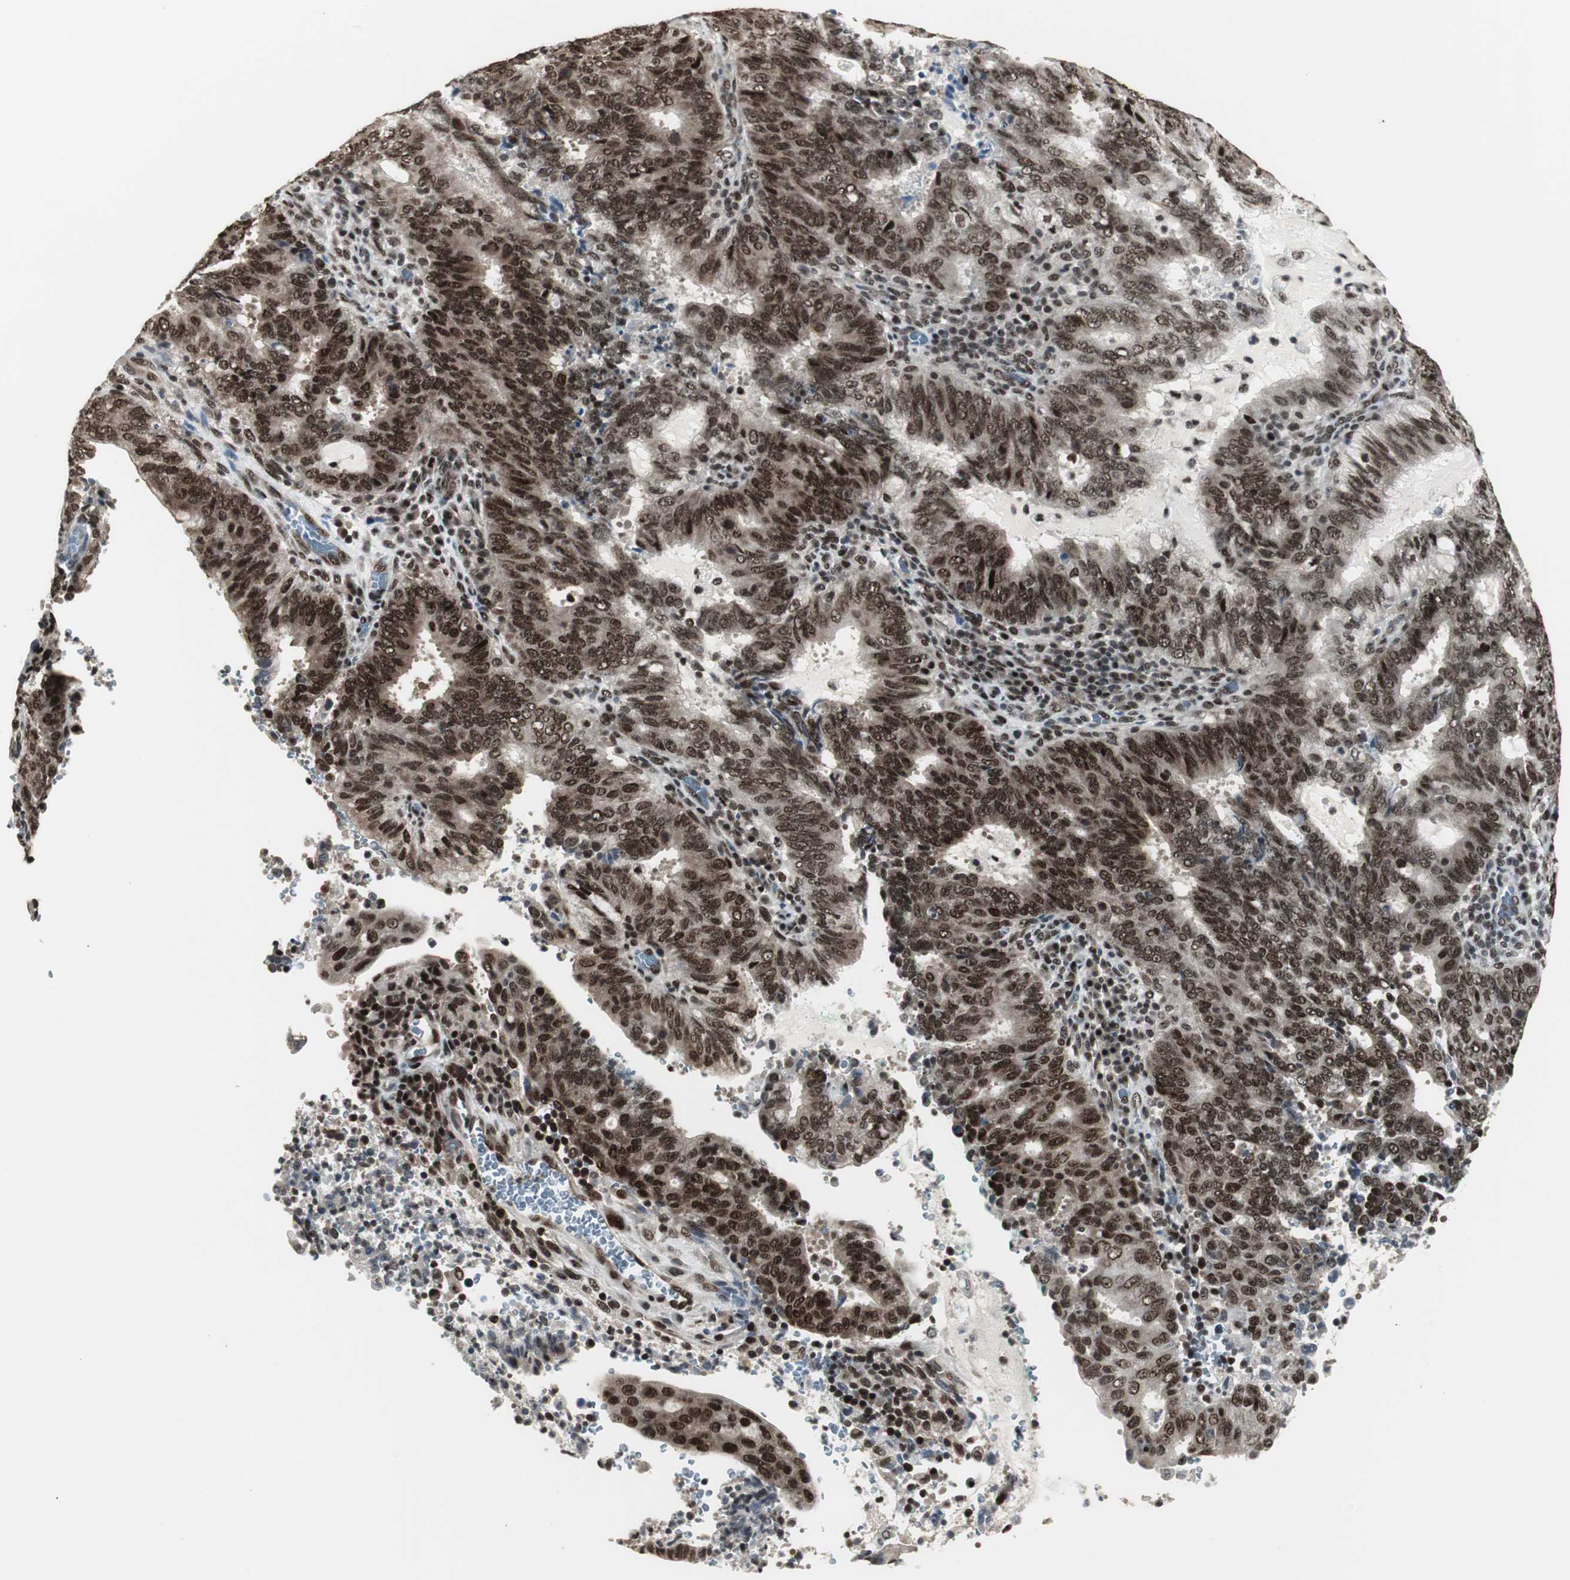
{"staining": {"intensity": "strong", "quantity": ">75%", "location": "nuclear"}, "tissue": "cervical cancer", "cell_type": "Tumor cells", "image_type": "cancer", "snomed": [{"axis": "morphology", "description": "Adenocarcinoma, NOS"}, {"axis": "topography", "description": "Cervix"}], "caption": "A brown stain highlights strong nuclear expression of a protein in human adenocarcinoma (cervical) tumor cells.", "gene": "CDK9", "patient": {"sex": "female", "age": 44}}